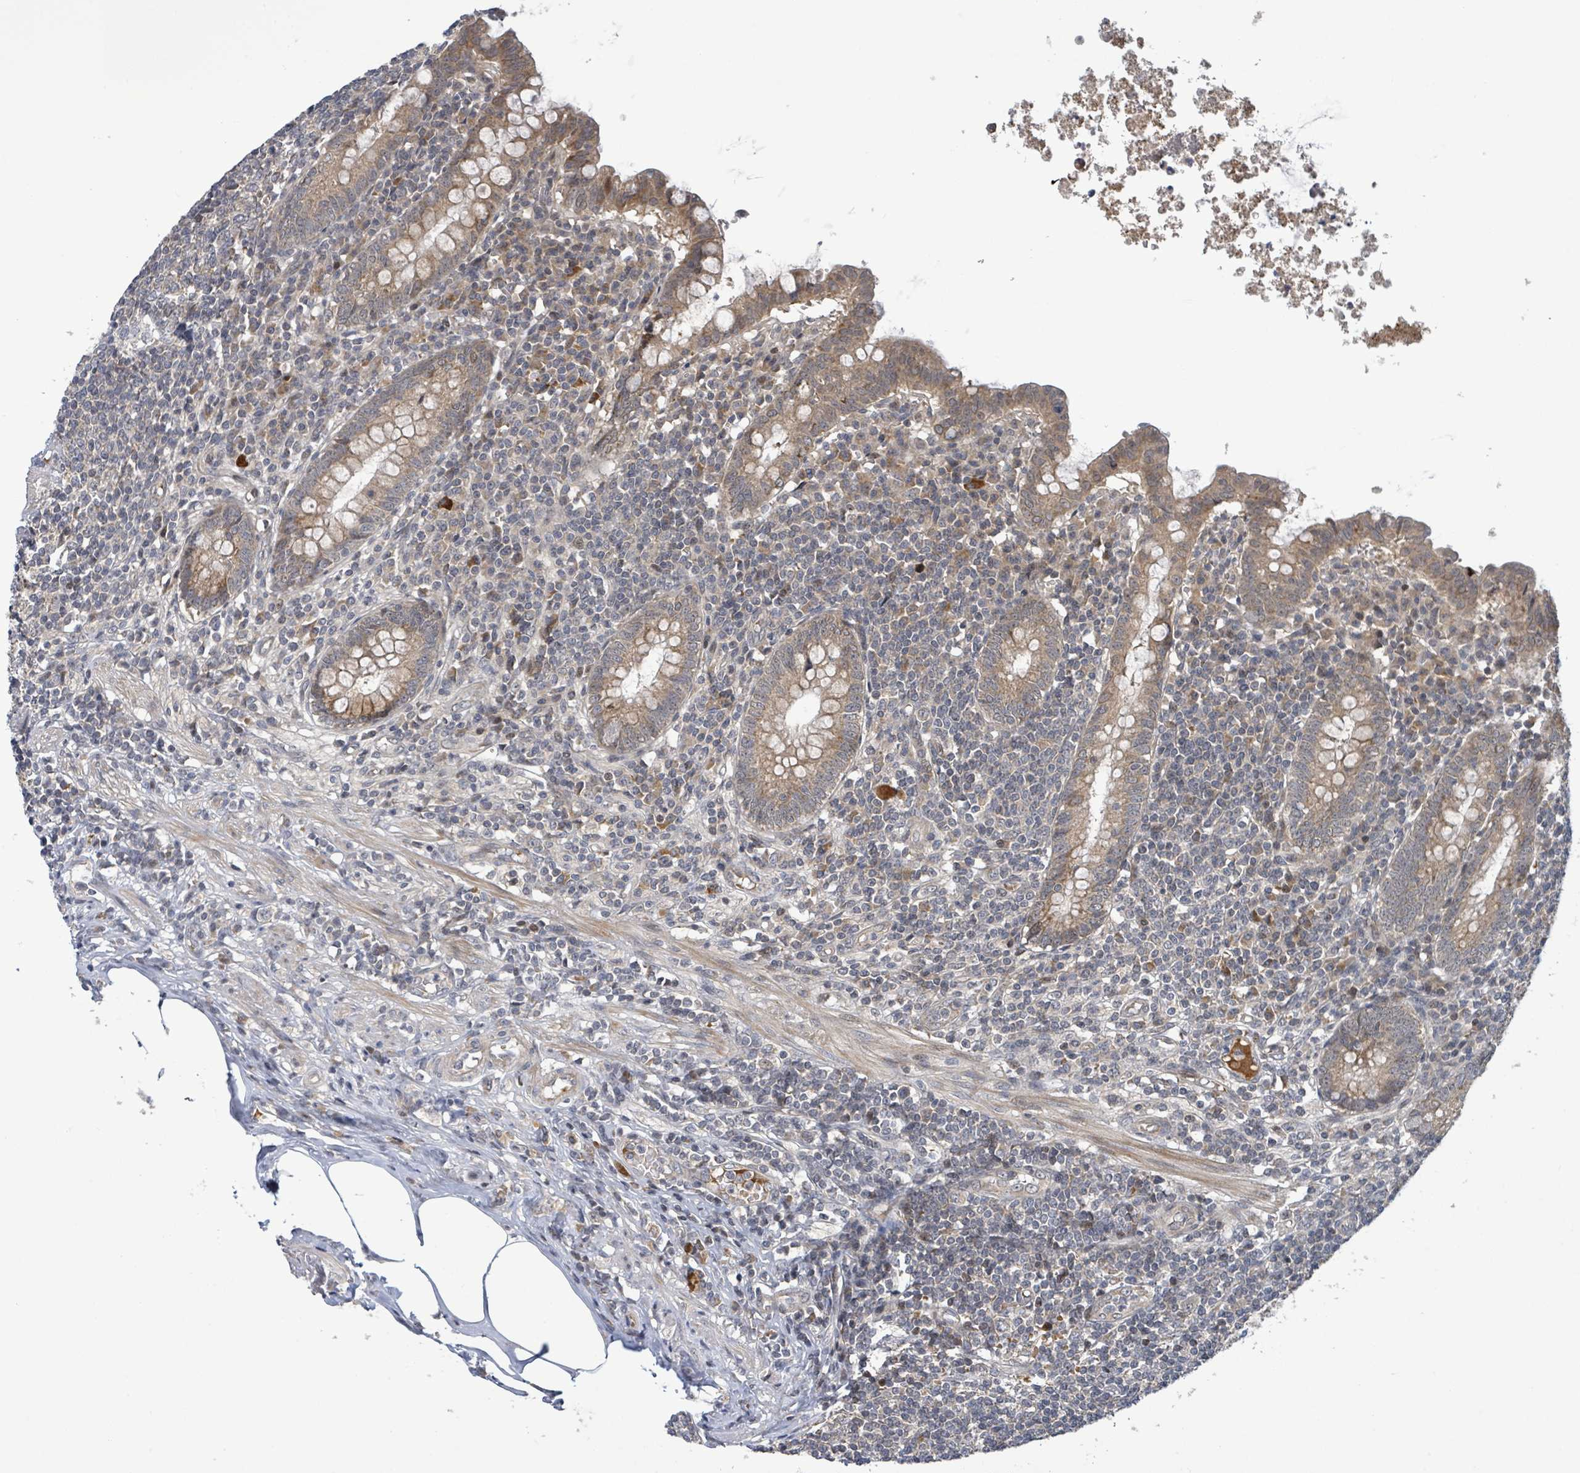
{"staining": {"intensity": "moderate", "quantity": ">75%", "location": "cytoplasmic/membranous"}, "tissue": "appendix", "cell_type": "Glandular cells", "image_type": "normal", "snomed": [{"axis": "morphology", "description": "Normal tissue, NOS"}, {"axis": "topography", "description": "Appendix"}], "caption": "A brown stain highlights moderate cytoplasmic/membranous positivity of a protein in glandular cells of unremarkable appendix.", "gene": "ITGA11", "patient": {"sex": "male", "age": 83}}